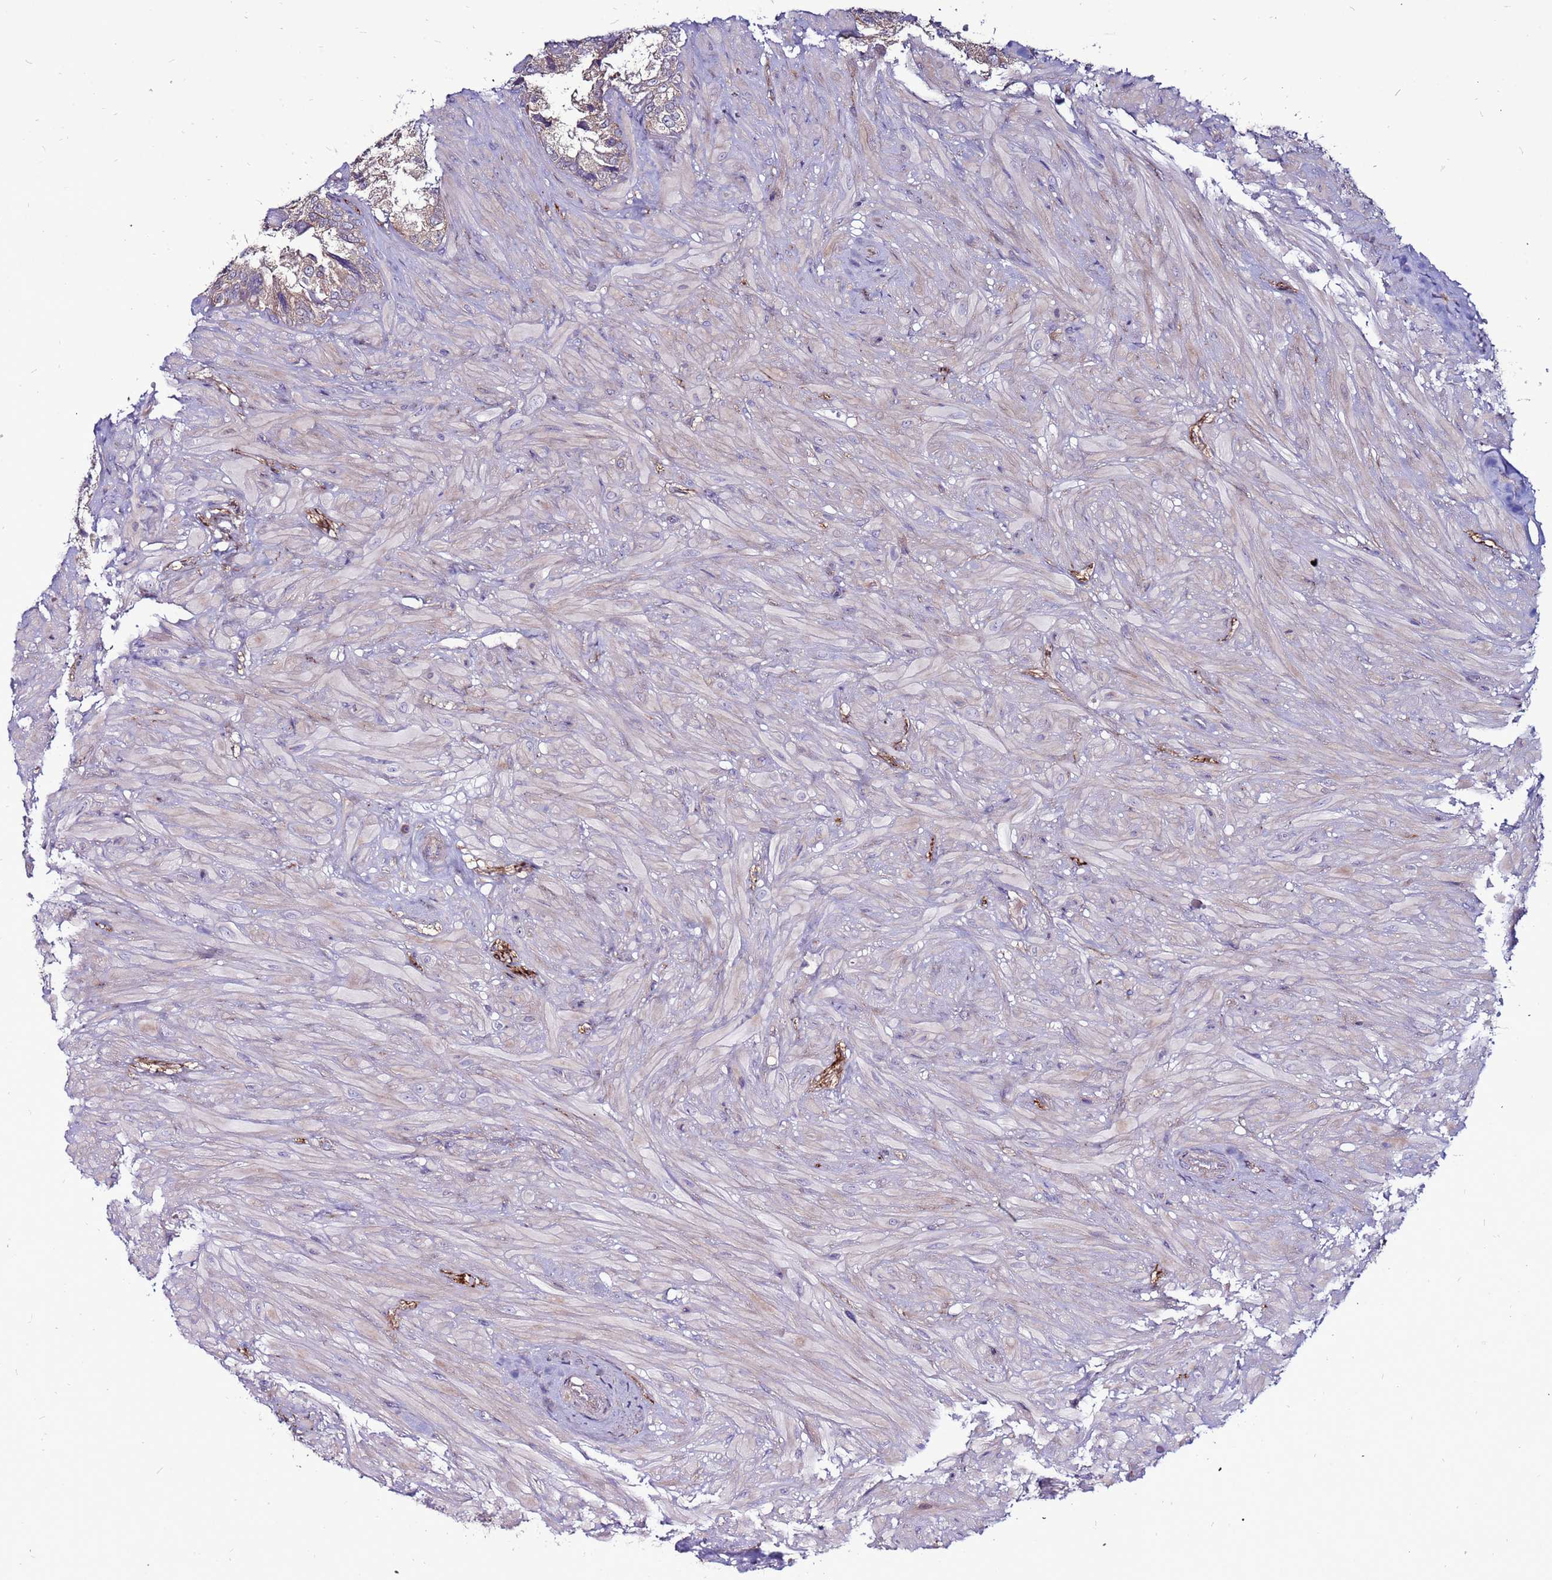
{"staining": {"intensity": "weak", "quantity": "25%-75%", "location": "cytoplasmic/membranous"}, "tissue": "seminal vesicle", "cell_type": "Glandular cells", "image_type": "normal", "snomed": [{"axis": "morphology", "description": "Normal tissue, NOS"}, {"axis": "topography", "description": "Seminal veicle"}, {"axis": "topography", "description": "Peripheral nerve tissue"}], "caption": "IHC of normal human seminal vesicle shows low levels of weak cytoplasmic/membranous positivity in about 25%-75% of glandular cells.", "gene": "GPN3", "patient": {"sex": "male", "age": 67}}